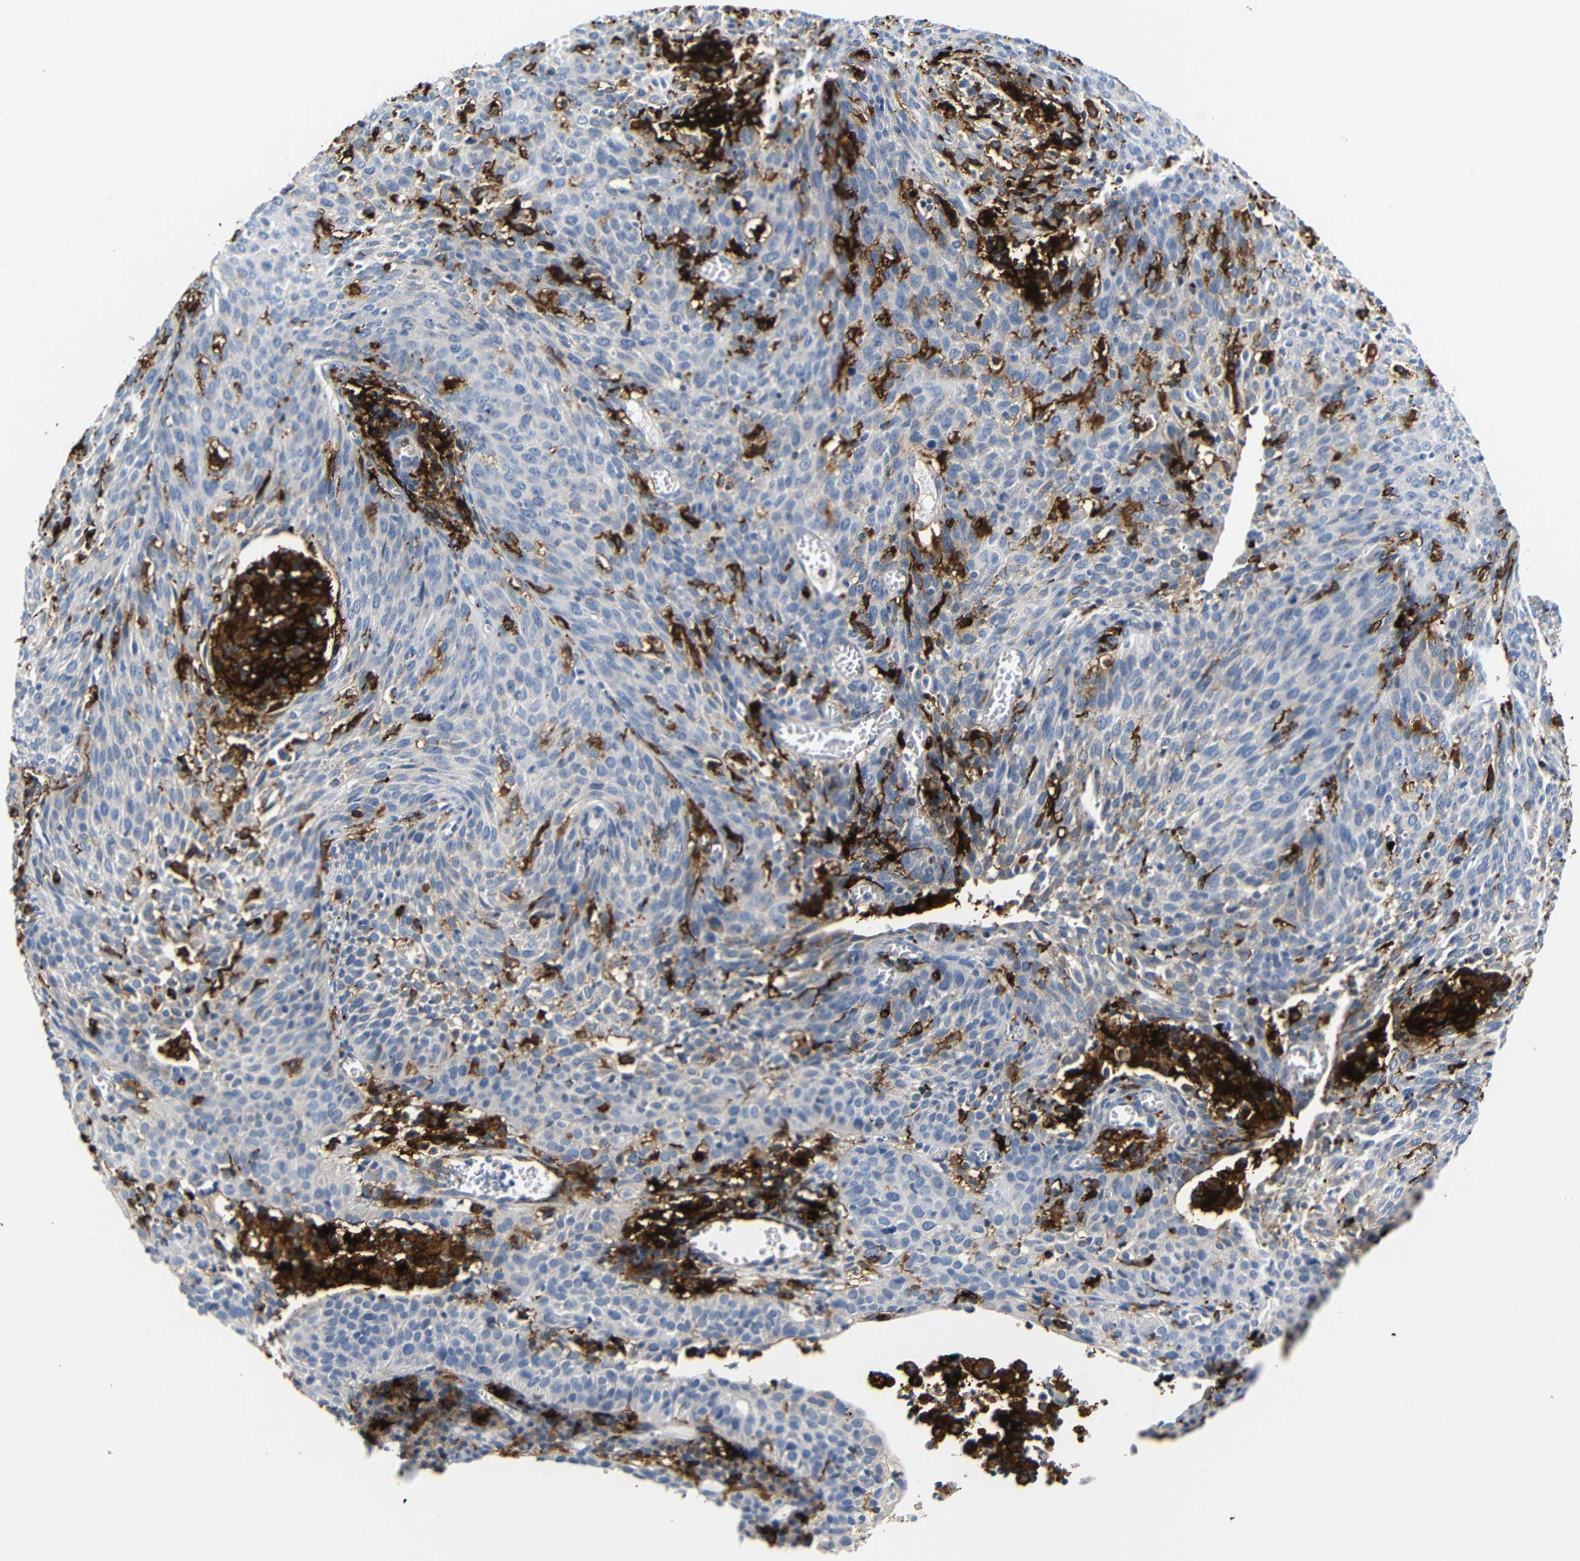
{"staining": {"intensity": "negative", "quantity": "none", "location": "none"}, "tissue": "cervical cancer", "cell_type": "Tumor cells", "image_type": "cancer", "snomed": [{"axis": "morphology", "description": "Squamous cell carcinoma, NOS"}, {"axis": "topography", "description": "Cervix"}], "caption": "The micrograph reveals no significant expression in tumor cells of cervical cancer (squamous cell carcinoma).", "gene": "HLA-DQB1", "patient": {"sex": "female", "age": 38}}